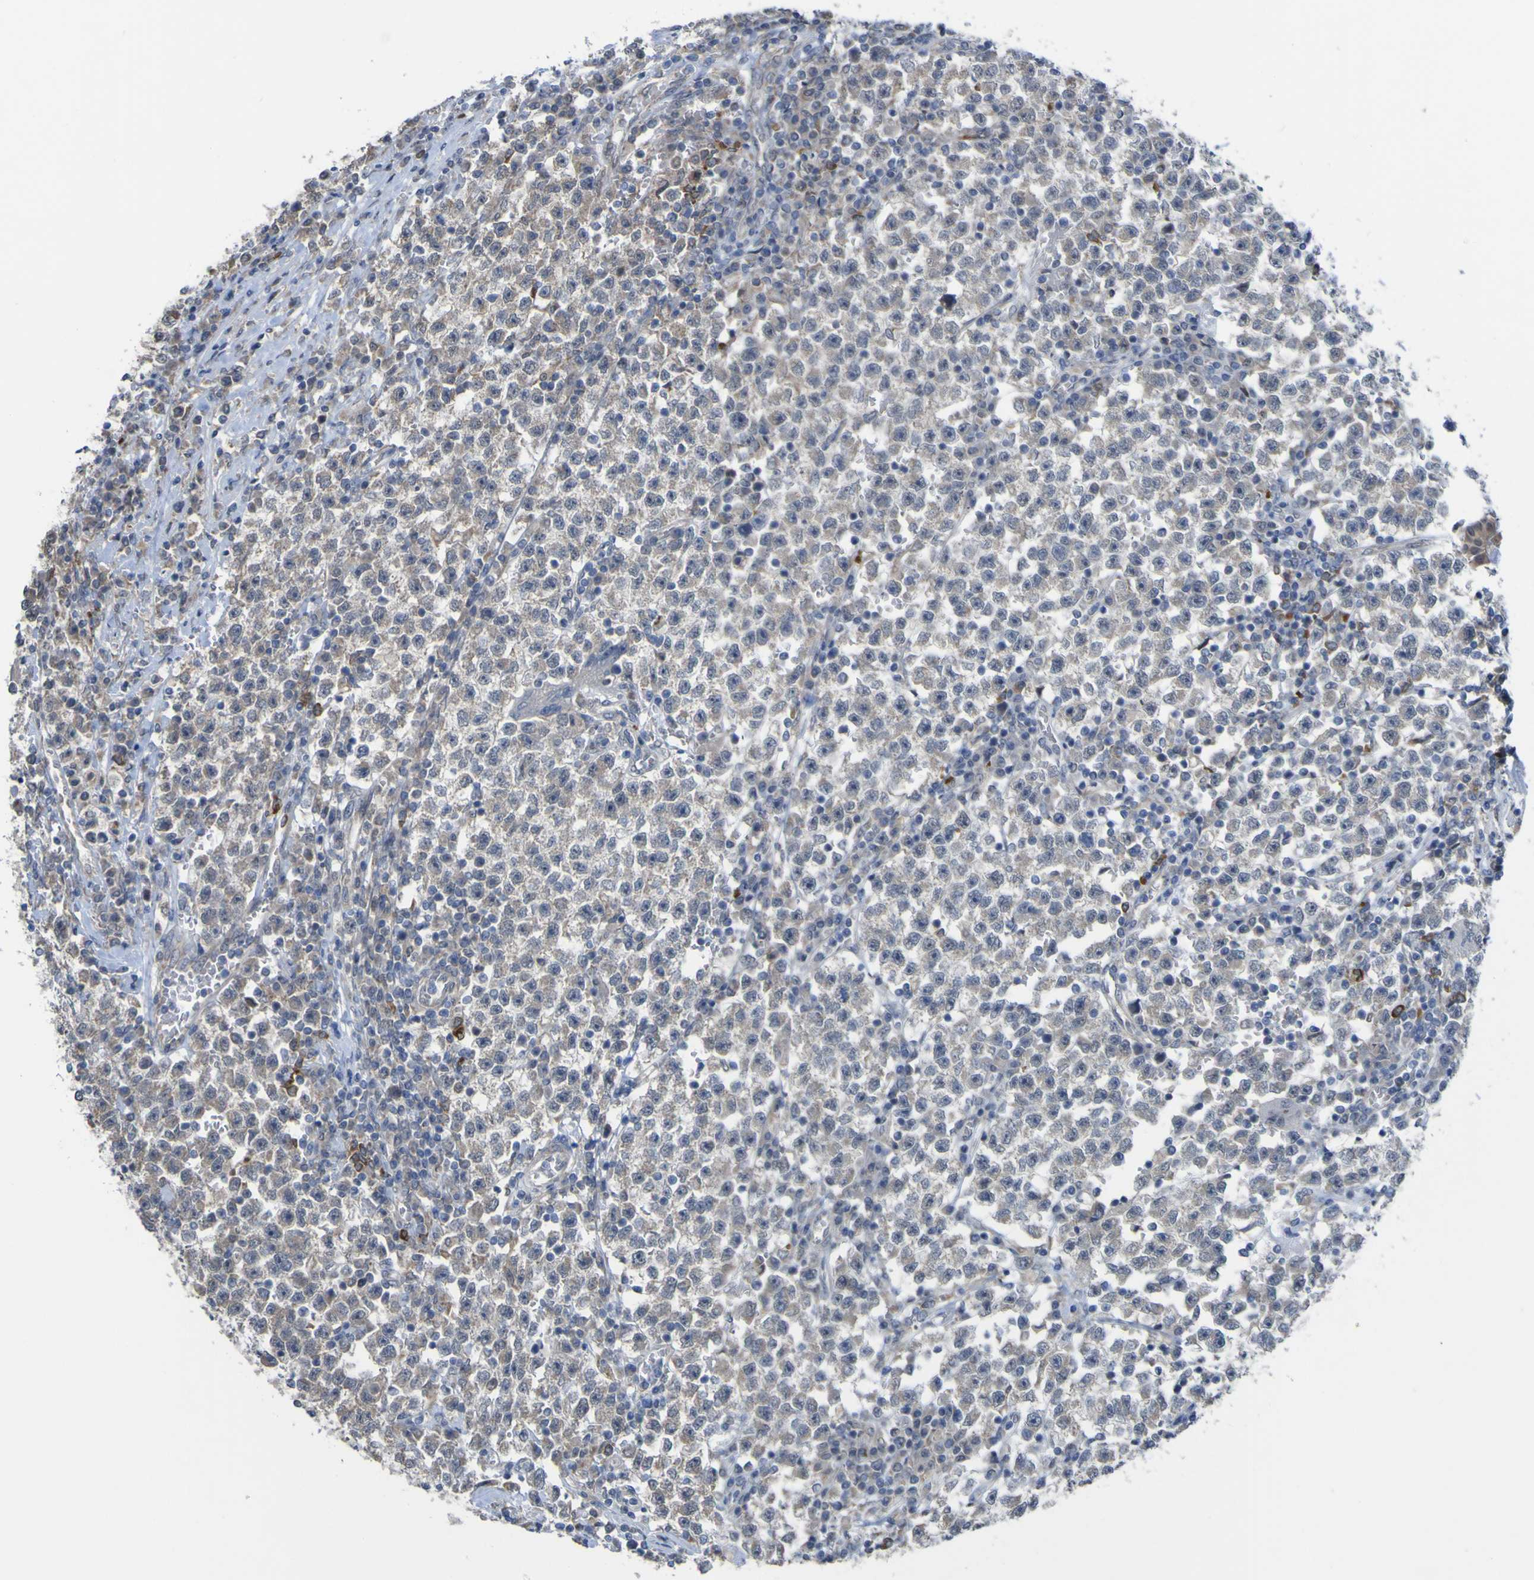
{"staining": {"intensity": "negative", "quantity": "none", "location": "none"}, "tissue": "testis cancer", "cell_type": "Tumor cells", "image_type": "cancer", "snomed": [{"axis": "morphology", "description": "Seminoma, NOS"}, {"axis": "topography", "description": "Testis"}], "caption": "DAB (3,3'-diaminobenzidine) immunohistochemical staining of human testis seminoma reveals no significant staining in tumor cells.", "gene": "TNFRSF11A", "patient": {"sex": "male", "age": 22}}